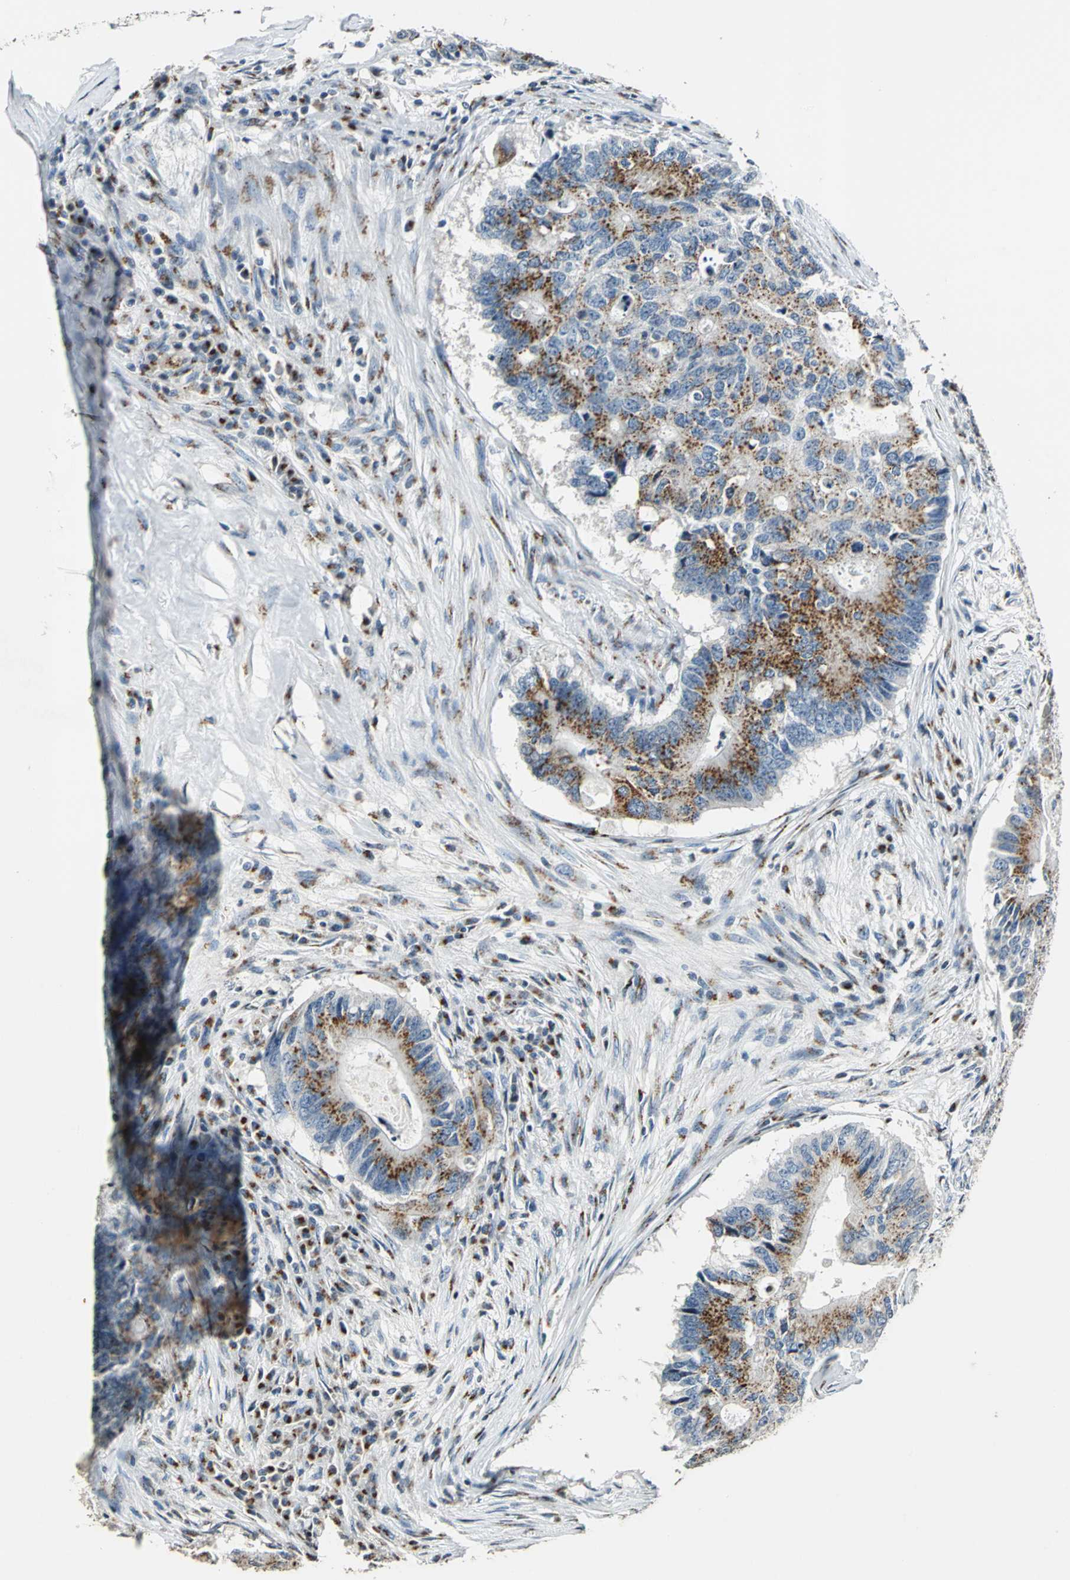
{"staining": {"intensity": "moderate", "quantity": ">75%", "location": "cytoplasmic/membranous"}, "tissue": "colorectal cancer", "cell_type": "Tumor cells", "image_type": "cancer", "snomed": [{"axis": "morphology", "description": "Adenocarcinoma, NOS"}, {"axis": "topography", "description": "Colon"}], "caption": "A histopathology image of human colorectal adenocarcinoma stained for a protein displays moderate cytoplasmic/membranous brown staining in tumor cells. (Stains: DAB in brown, nuclei in blue, Microscopy: brightfield microscopy at high magnification).", "gene": "TMEM115", "patient": {"sex": "male", "age": 71}}